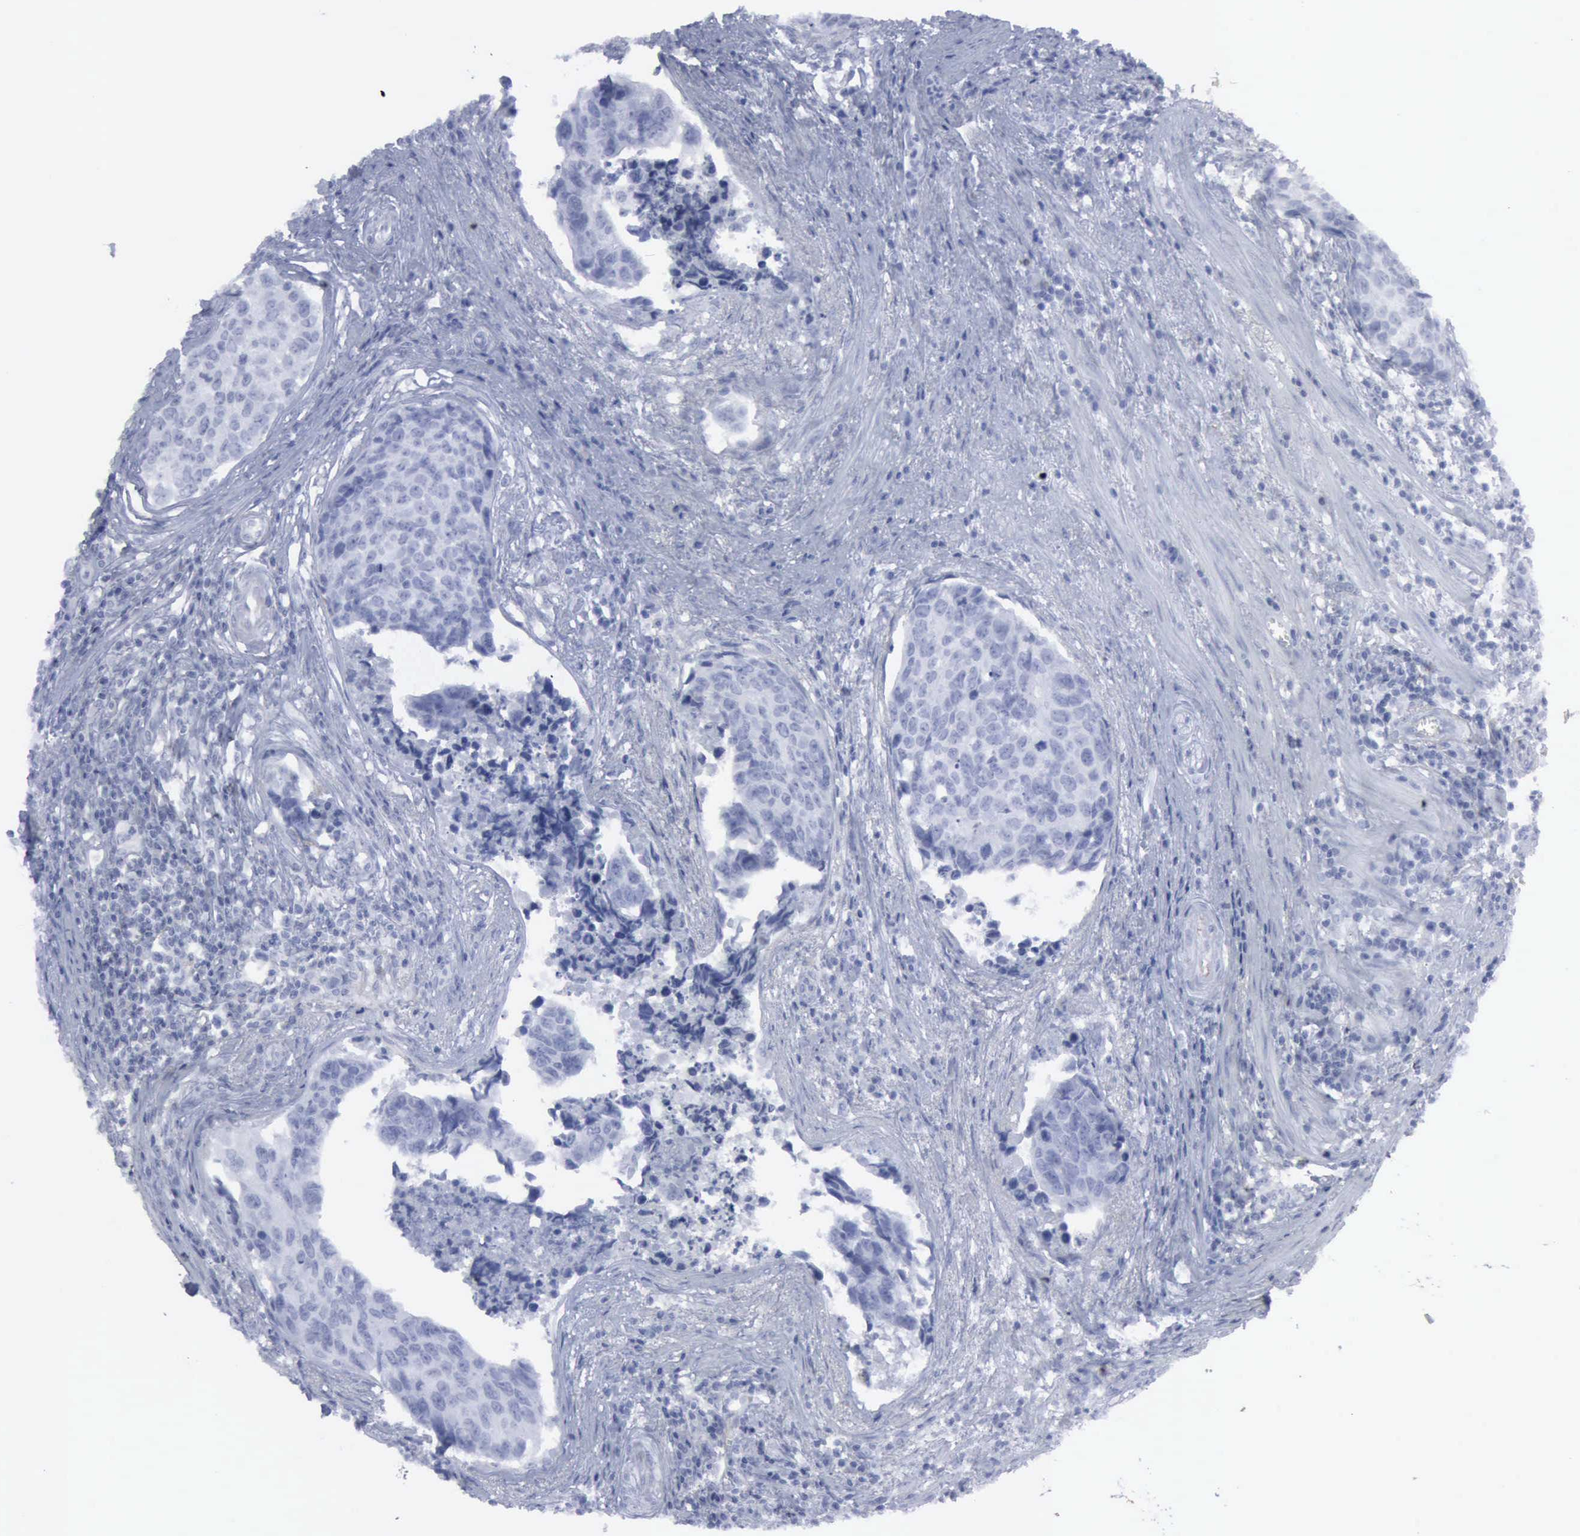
{"staining": {"intensity": "negative", "quantity": "none", "location": "none"}, "tissue": "urothelial cancer", "cell_type": "Tumor cells", "image_type": "cancer", "snomed": [{"axis": "morphology", "description": "Urothelial carcinoma, High grade"}, {"axis": "topography", "description": "Urinary bladder"}], "caption": "This is a photomicrograph of immunohistochemistry staining of urothelial cancer, which shows no staining in tumor cells. (DAB (3,3'-diaminobenzidine) immunohistochemistry (IHC) visualized using brightfield microscopy, high magnification).", "gene": "VCAM1", "patient": {"sex": "male", "age": 81}}